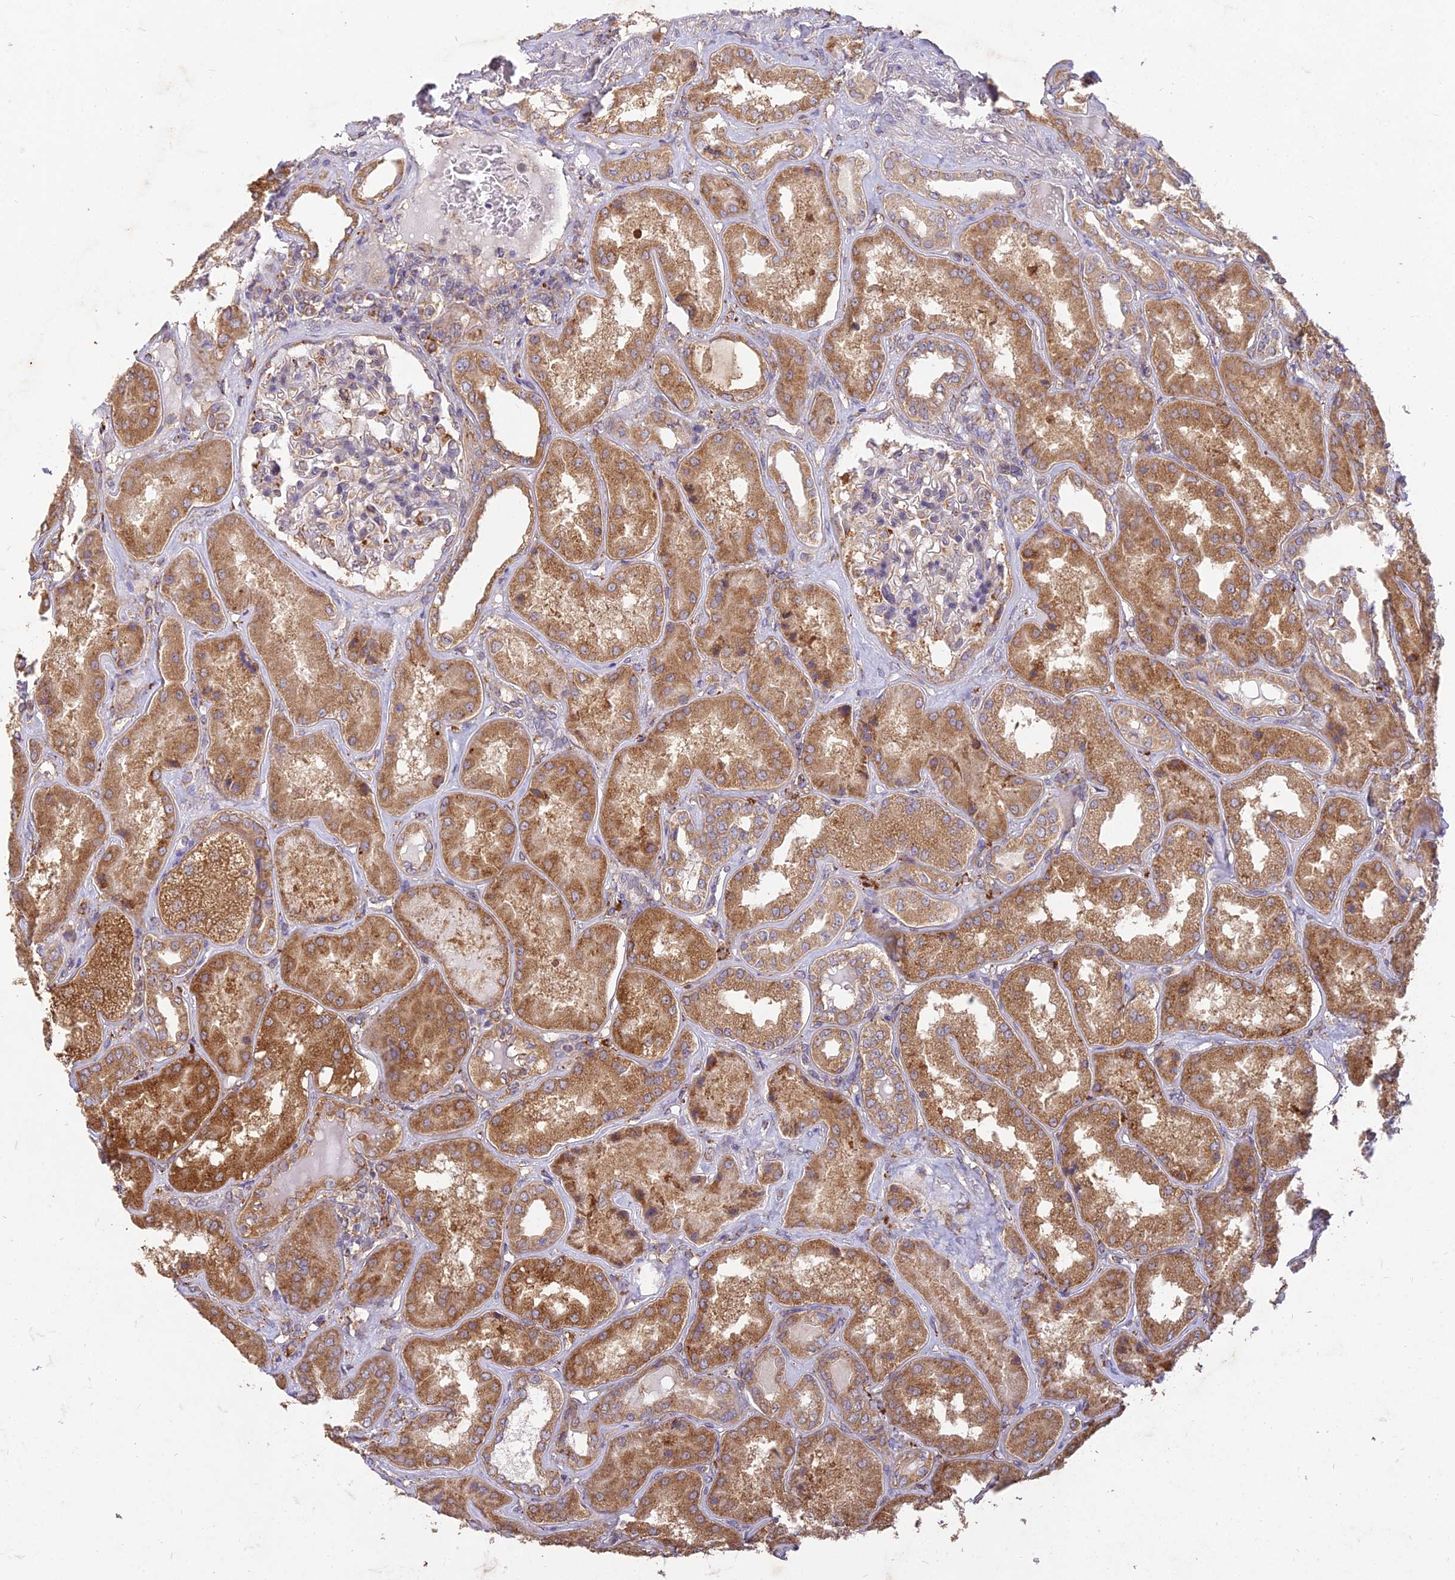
{"staining": {"intensity": "moderate", "quantity": "<25%", "location": "cytoplasmic/membranous"}, "tissue": "kidney", "cell_type": "Cells in glomeruli", "image_type": "normal", "snomed": [{"axis": "morphology", "description": "Normal tissue, NOS"}, {"axis": "topography", "description": "Kidney"}], "caption": "Brown immunohistochemical staining in benign kidney reveals moderate cytoplasmic/membranous positivity in about <25% of cells in glomeruli.", "gene": "NXNL2", "patient": {"sex": "female", "age": 56}}